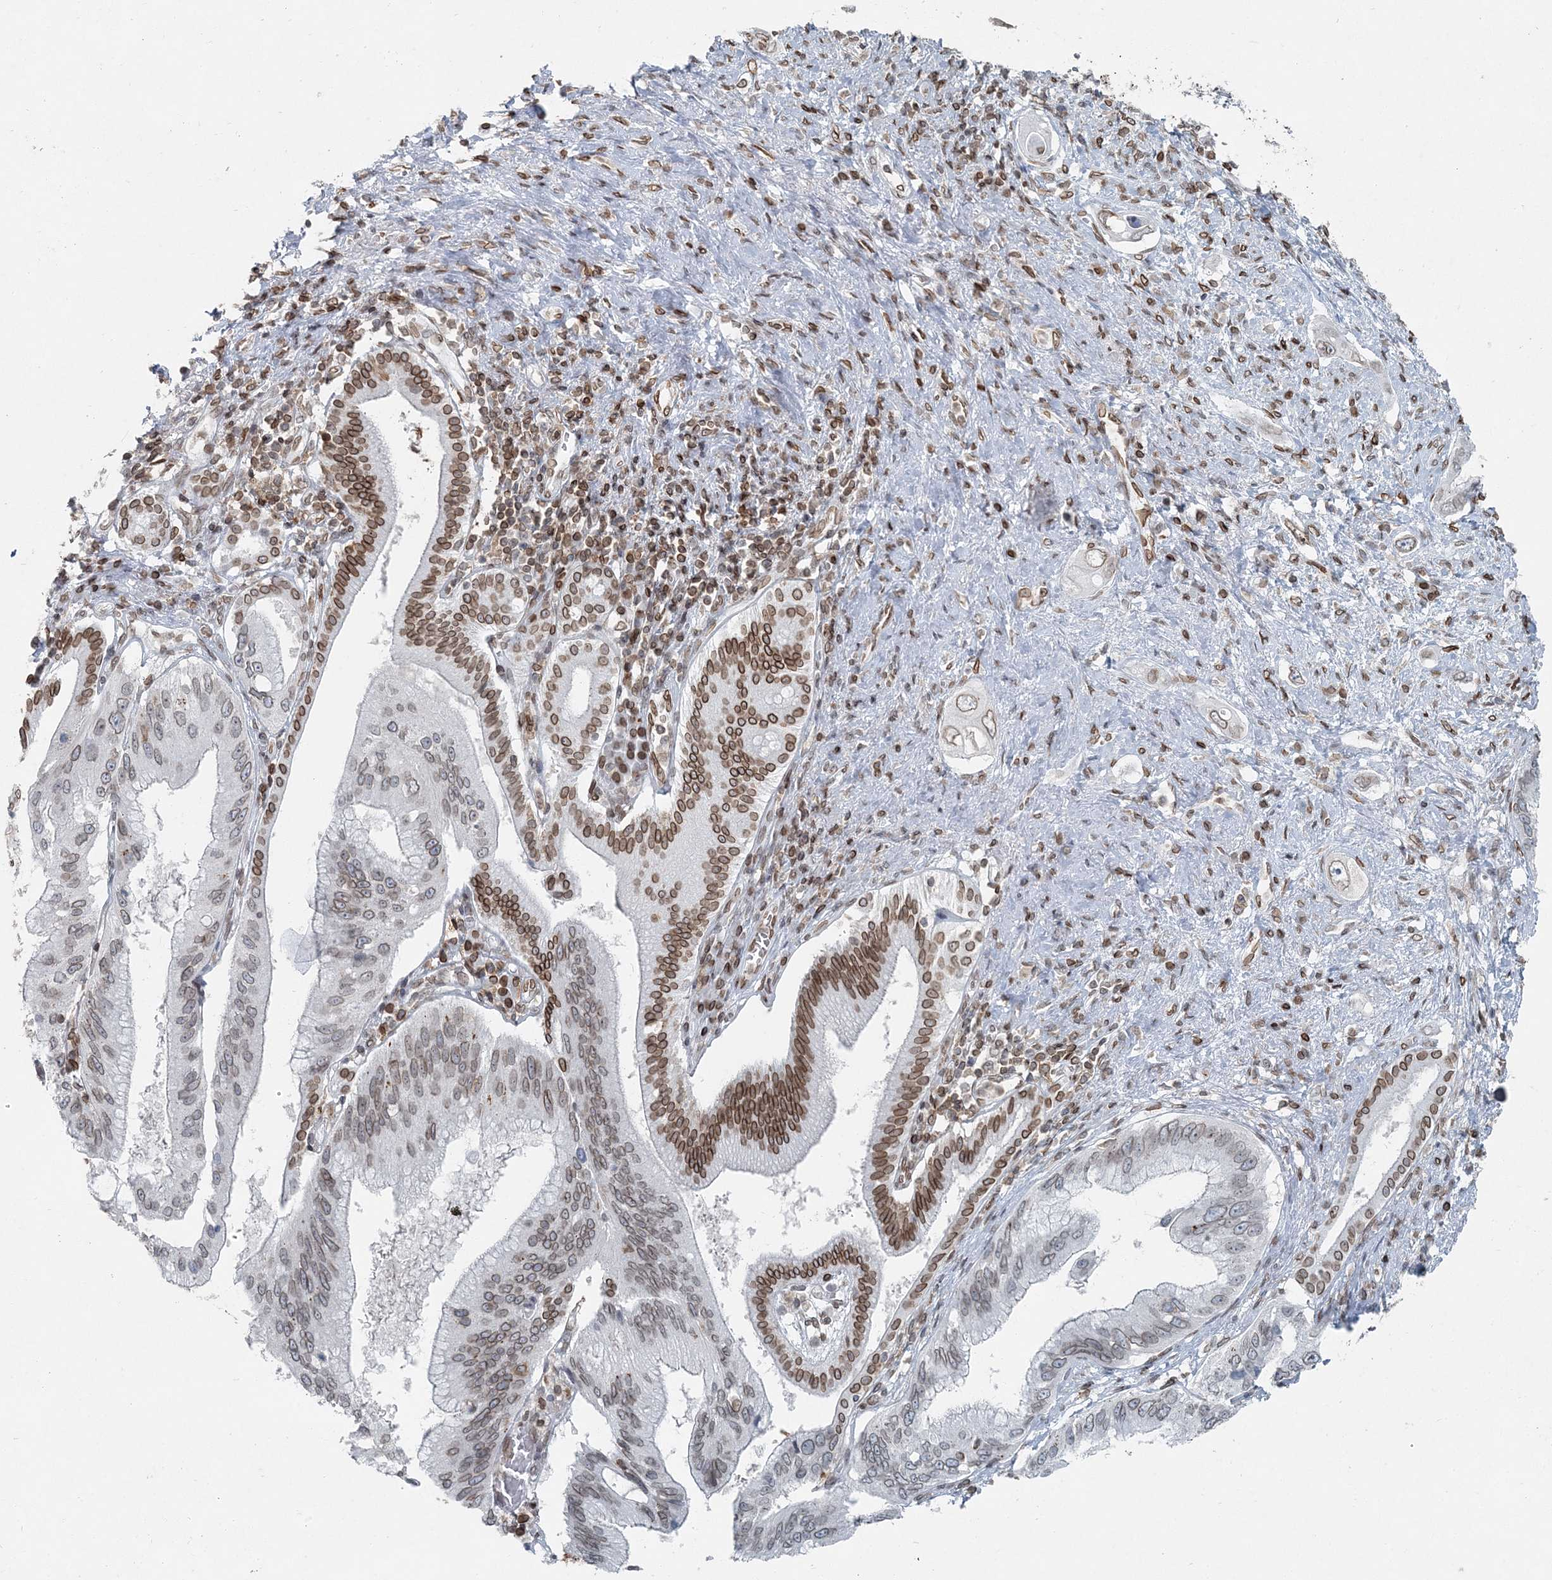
{"staining": {"intensity": "weak", "quantity": ">75%", "location": "cytoplasmic/membranous,nuclear"}, "tissue": "pancreatic cancer", "cell_type": "Tumor cells", "image_type": "cancer", "snomed": [{"axis": "morphology", "description": "Inflammation, NOS"}, {"axis": "morphology", "description": "Adenocarcinoma, NOS"}, {"axis": "topography", "description": "Pancreas"}], "caption": "Tumor cells exhibit low levels of weak cytoplasmic/membranous and nuclear staining in approximately >75% of cells in pancreatic adenocarcinoma. (Stains: DAB in brown, nuclei in blue, Microscopy: brightfield microscopy at high magnification).", "gene": "GJD4", "patient": {"sex": "female", "age": 56}}